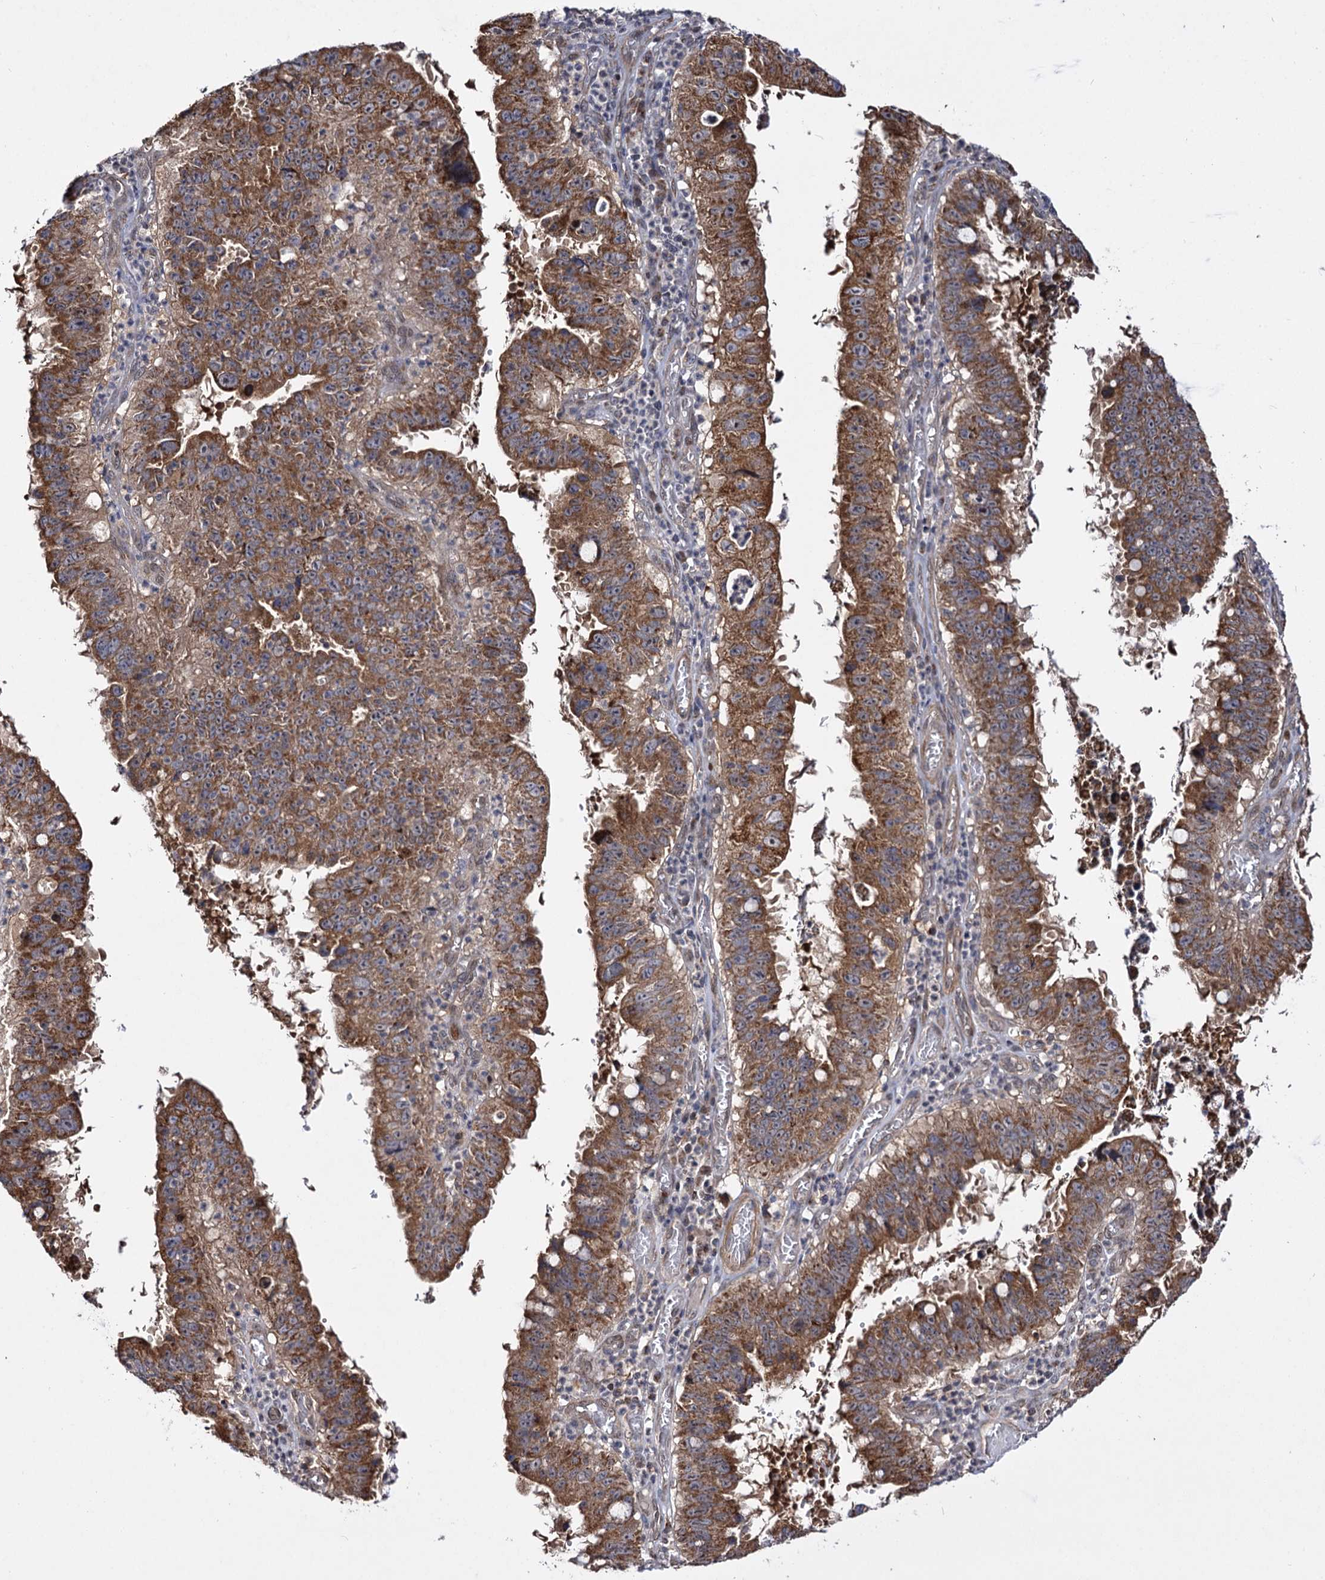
{"staining": {"intensity": "moderate", "quantity": ">75%", "location": "cytoplasmic/membranous"}, "tissue": "stomach cancer", "cell_type": "Tumor cells", "image_type": "cancer", "snomed": [{"axis": "morphology", "description": "Adenocarcinoma, NOS"}, {"axis": "topography", "description": "Stomach"}], "caption": "Stomach cancer stained with a protein marker shows moderate staining in tumor cells.", "gene": "CEP76", "patient": {"sex": "male", "age": 59}}